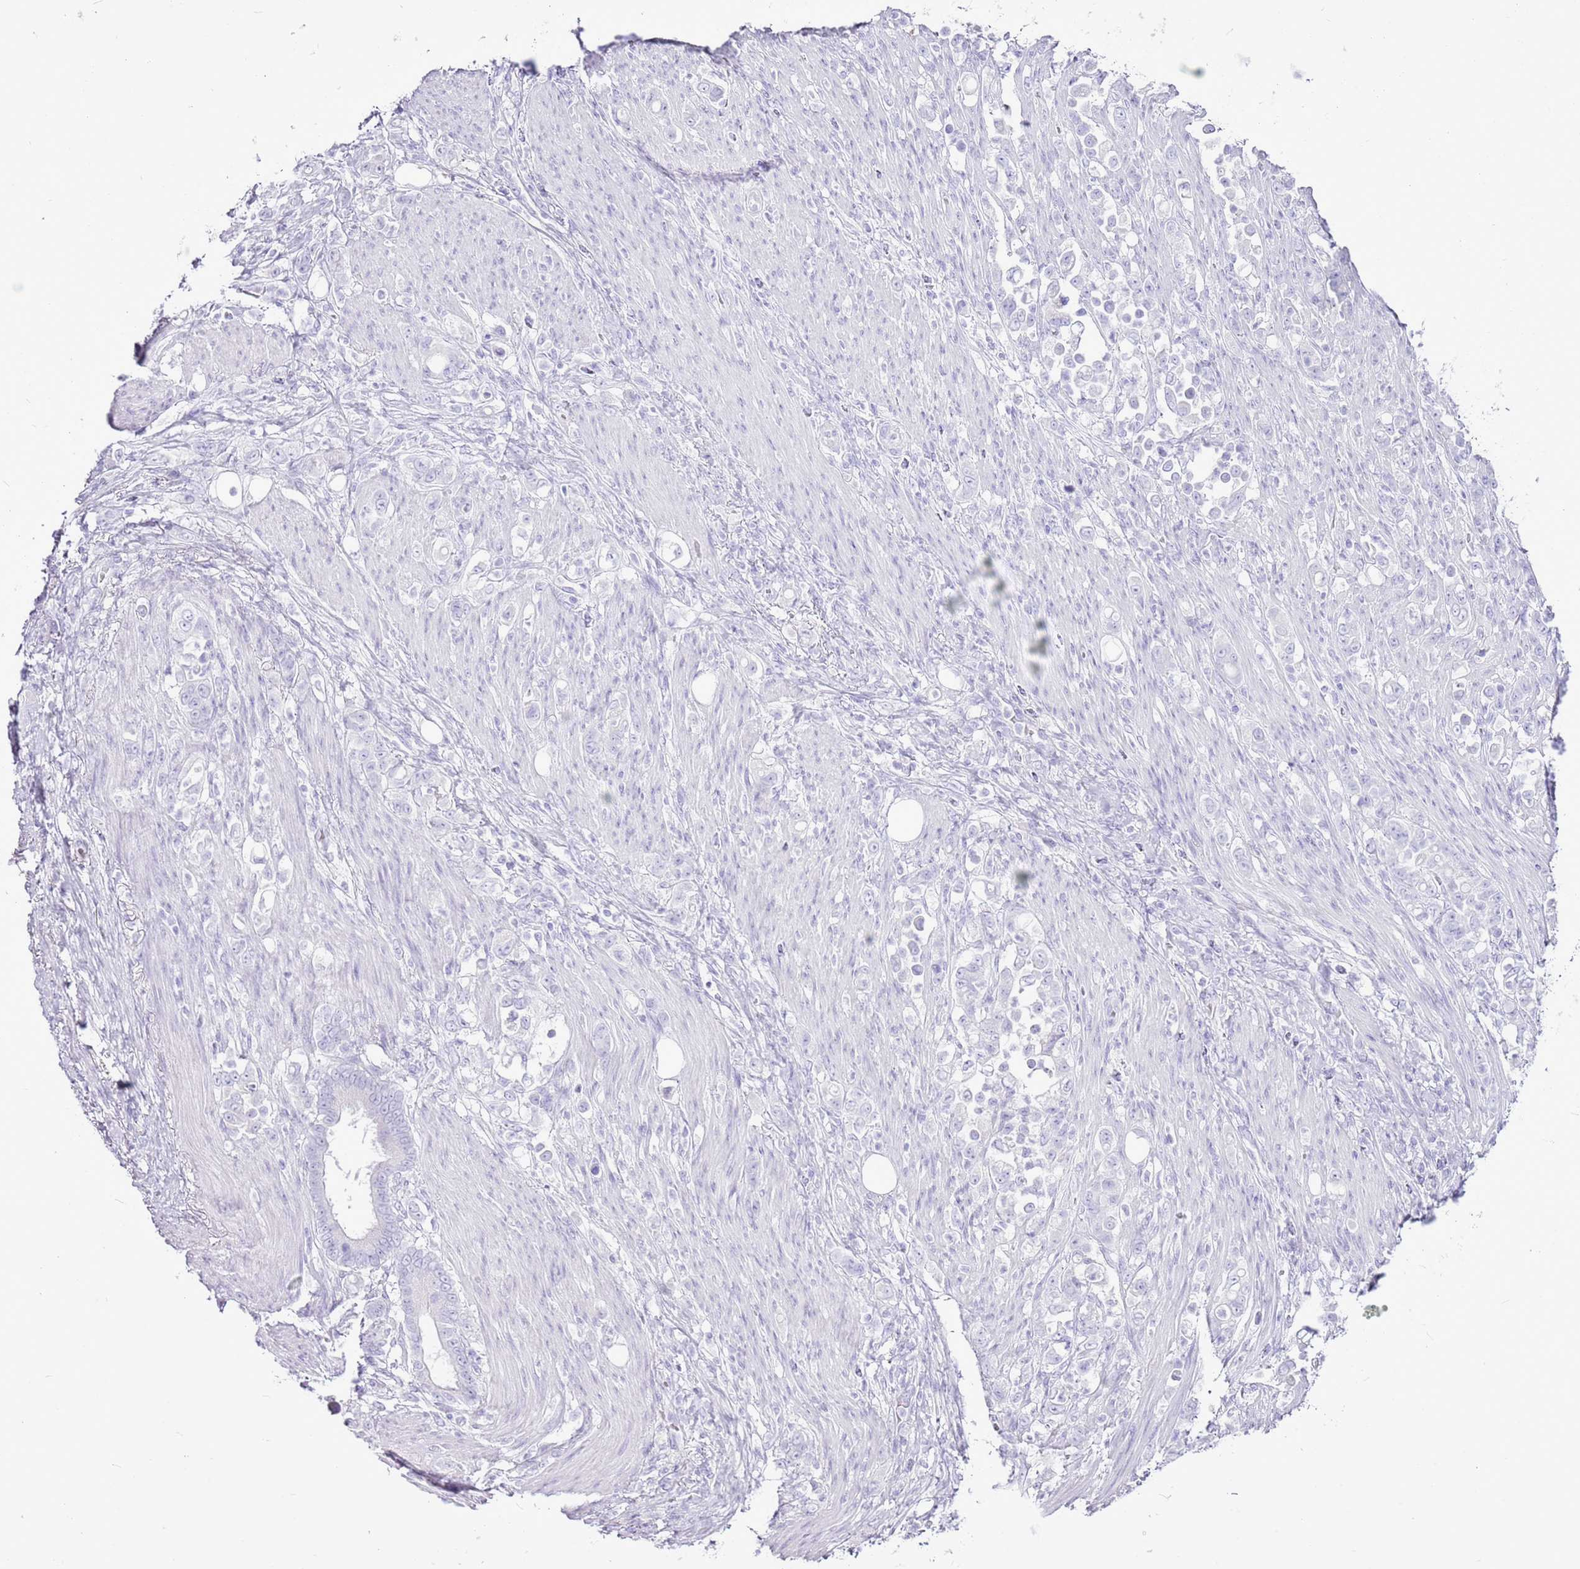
{"staining": {"intensity": "negative", "quantity": "none", "location": "none"}, "tissue": "stomach cancer", "cell_type": "Tumor cells", "image_type": "cancer", "snomed": [{"axis": "morphology", "description": "Normal tissue, NOS"}, {"axis": "morphology", "description": "Adenocarcinoma, NOS"}, {"axis": "topography", "description": "Stomach"}], "caption": "Human stomach cancer stained for a protein using immunohistochemistry (IHC) shows no positivity in tumor cells.", "gene": "CNFN", "patient": {"sex": "female", "age": 79}}